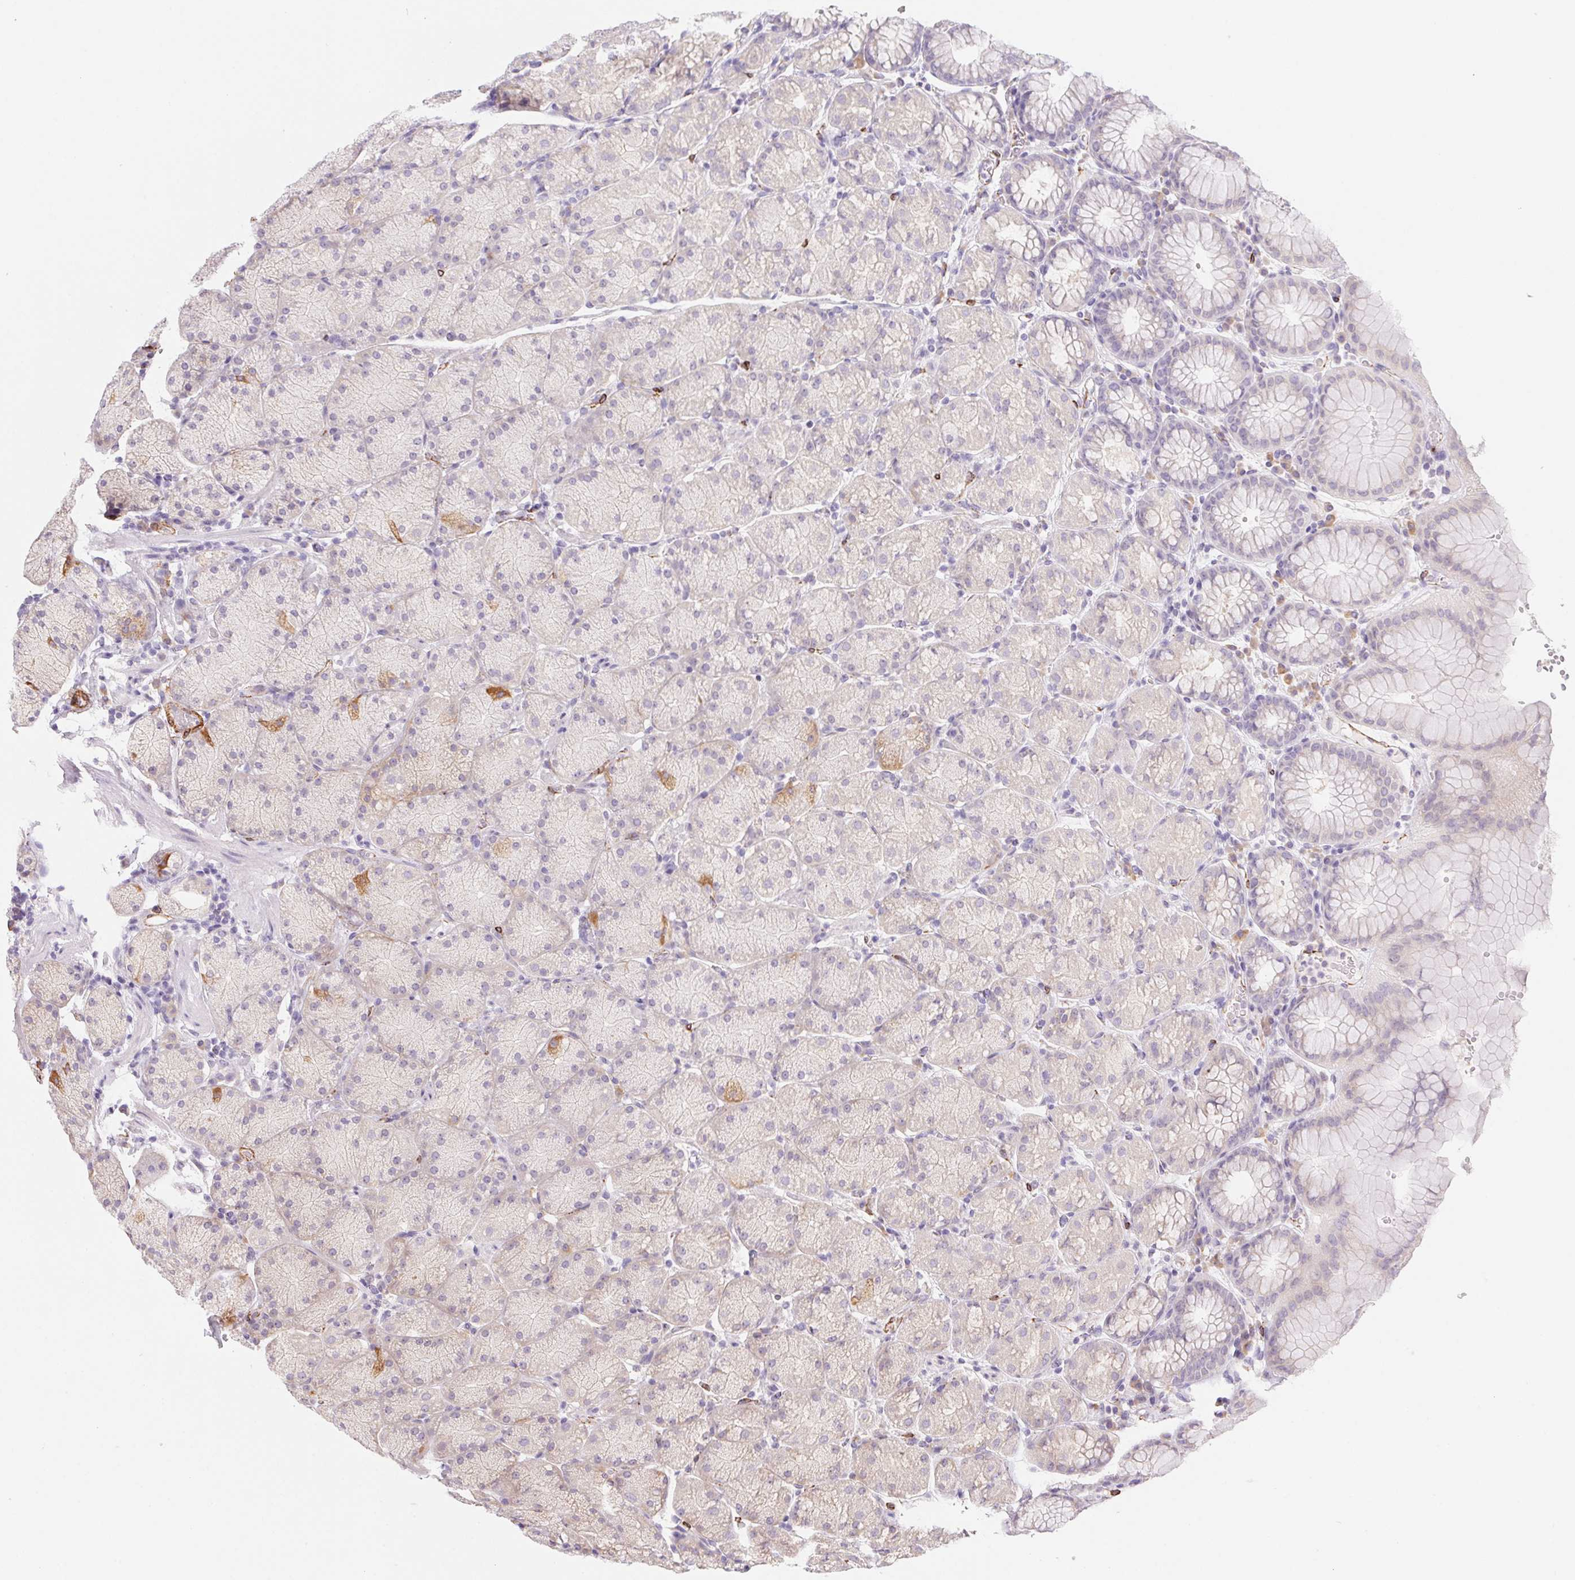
{"staining": {"intensity": "moderate", "quantity": "<25%", "location": "cytoplasmic/membranous"}, "tissue": "stomach", "cell_type": "Glandular cells", "image_type": "normal", "snomed": [{"axis": "morphology", "description": "Normal tissue, NOS"}, {"axis": "topography", "description": "Stomach, upper"}, {"axis": "topography", "description": "Stomach"}], "caption": "A low amount of moderate cytoplasmic/membranous positivity is present in about <25% of glandular cells in normal stomach.", "gene": "HRC", "patient": {"sex": "male", "age": 76}}